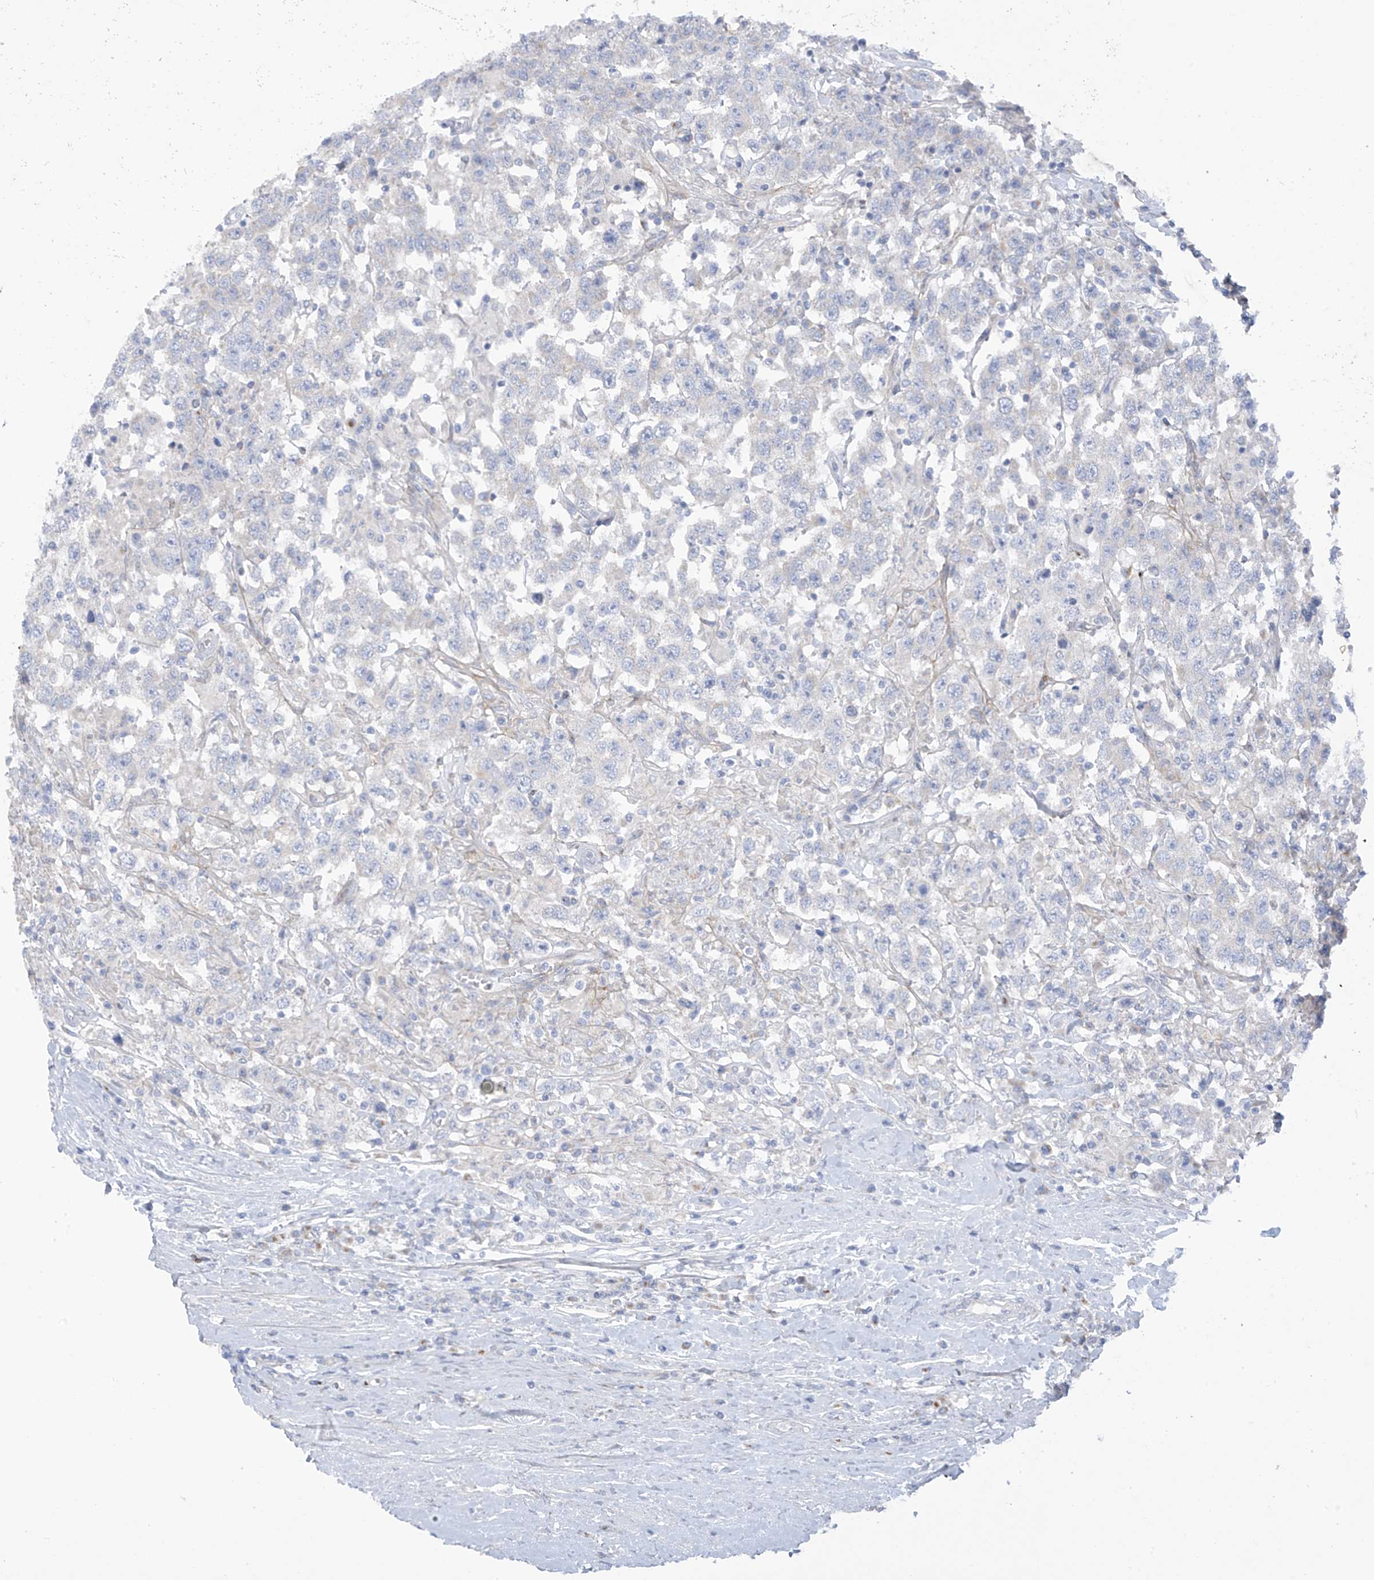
{"staining": {"intensity": "negative", "quantity": "none", "location": "none"}, "tissue": "testis cancer", "cell_type": "Tumor cells", "image_type": "cancer", "snomed": [{"axis": "morphology", "description": "Seminoma, NOS"}, {"axis": "topography", "description": "Testis"}], "caption": "Histopathology image shows no significant protein expression in tumor cells of testis cancer (seminoma).", "gene": "TRMT2B", "patient": {"sex": "male", "age": 41}}